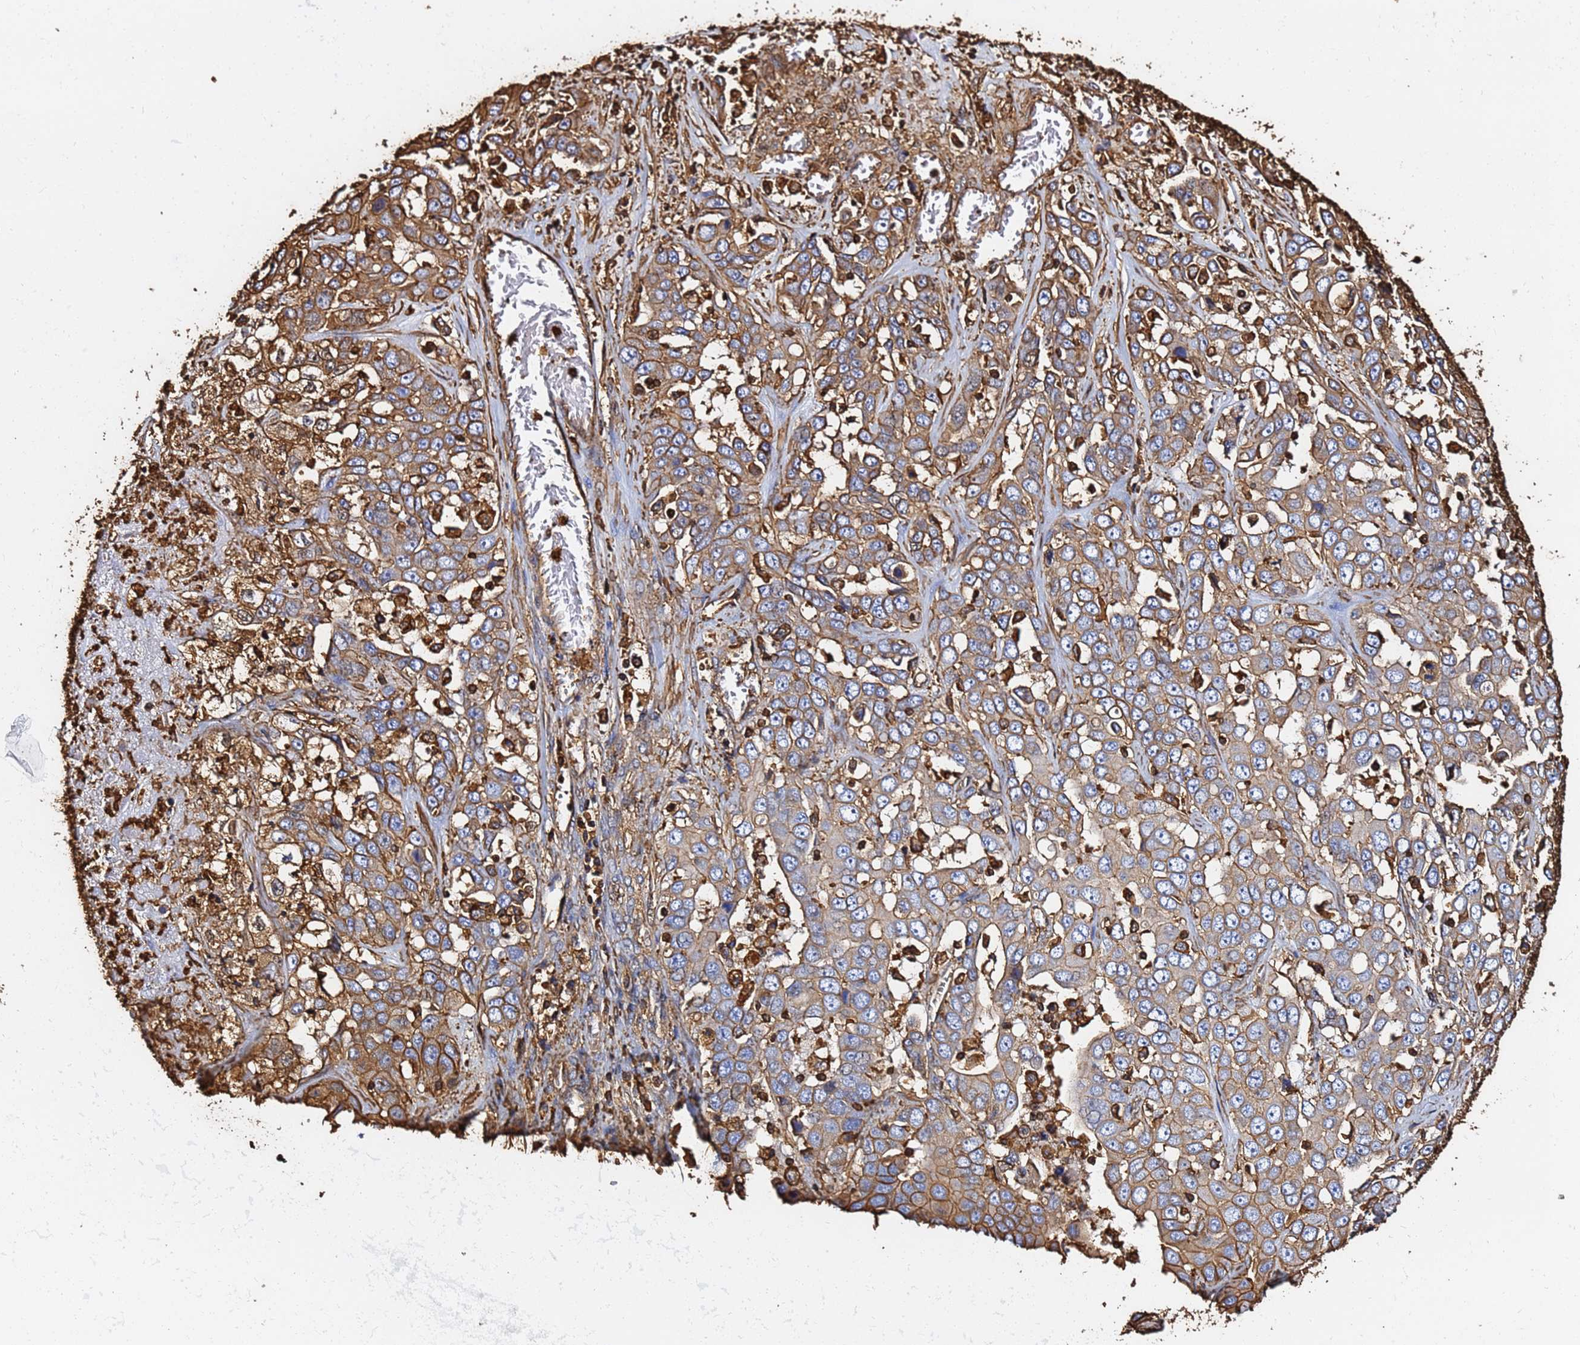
{"staining": {"intensity": "moderate", "quantity": ">75%", "location": "cytoplasmic/membranous"}, "tissue": "liver cancer", "cell_type": "Tumor cells", "image_type": "cancer", "snomed": [{"axis": "morphology", "description": "Cholangiocarcinoma"}, {"axis": "topography", "description": "Liver"}], "caption": "Immunohistochemistry photomicrograph of neoplastic tissue: cholangiocarcinoma (liver) stained using IHC displays medium levels of moderate protein expression localized specifically in the cytoplasmic/membranous of tumor cells, appearing as a cytoplasmic/membranous brown color.", "gene": "ACTB", "patient": {"sex": "female", "age": 52}}